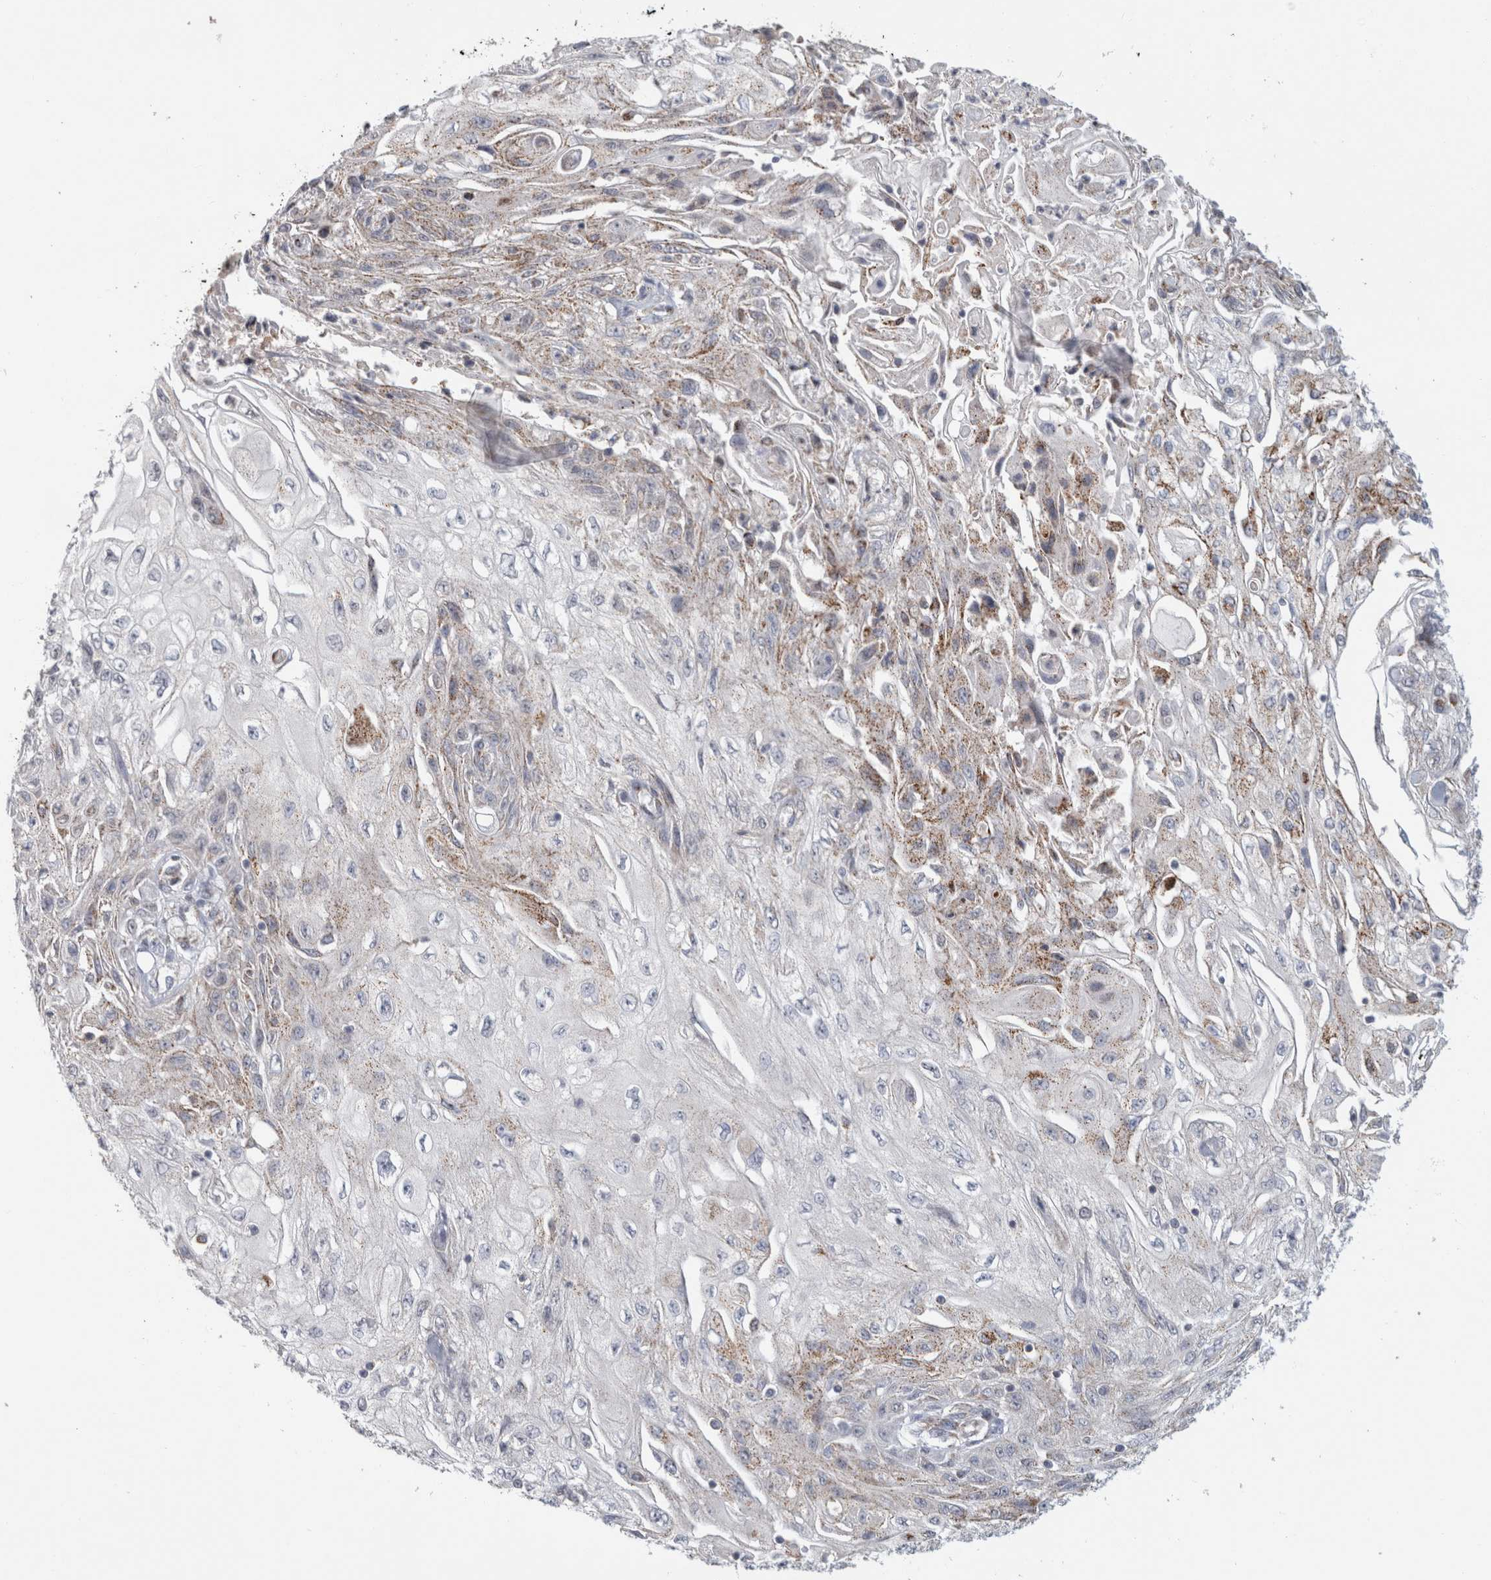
{"staining": {"intensity": "moderate", "quantity": "<25%", "location": "cytoplasmic/membranous"}, "tissue": "skin cancer", "cell_type": "Tumor cells", "image_type": "cancer", "snomed": [{"axis": "morphology", "description": "Squamous cell carcinoma, NOS"}, {"axis": "morphology", "description": "Squamous cell carcinoma, metastatic, NOS"}, {"axis": "topography", "description": "Skin"}, {"axis": "topography", "description": "Lymph node"}], "caption": "This photomicrograph exhibits IHC staining of skin metastatic squamous cell carcinoma, with low moderate cytoplasmic/membranous staining in approximately <25% of tumor cells.", "gene": "RAB18", "patient": {"sex": "male", "age": 75}}